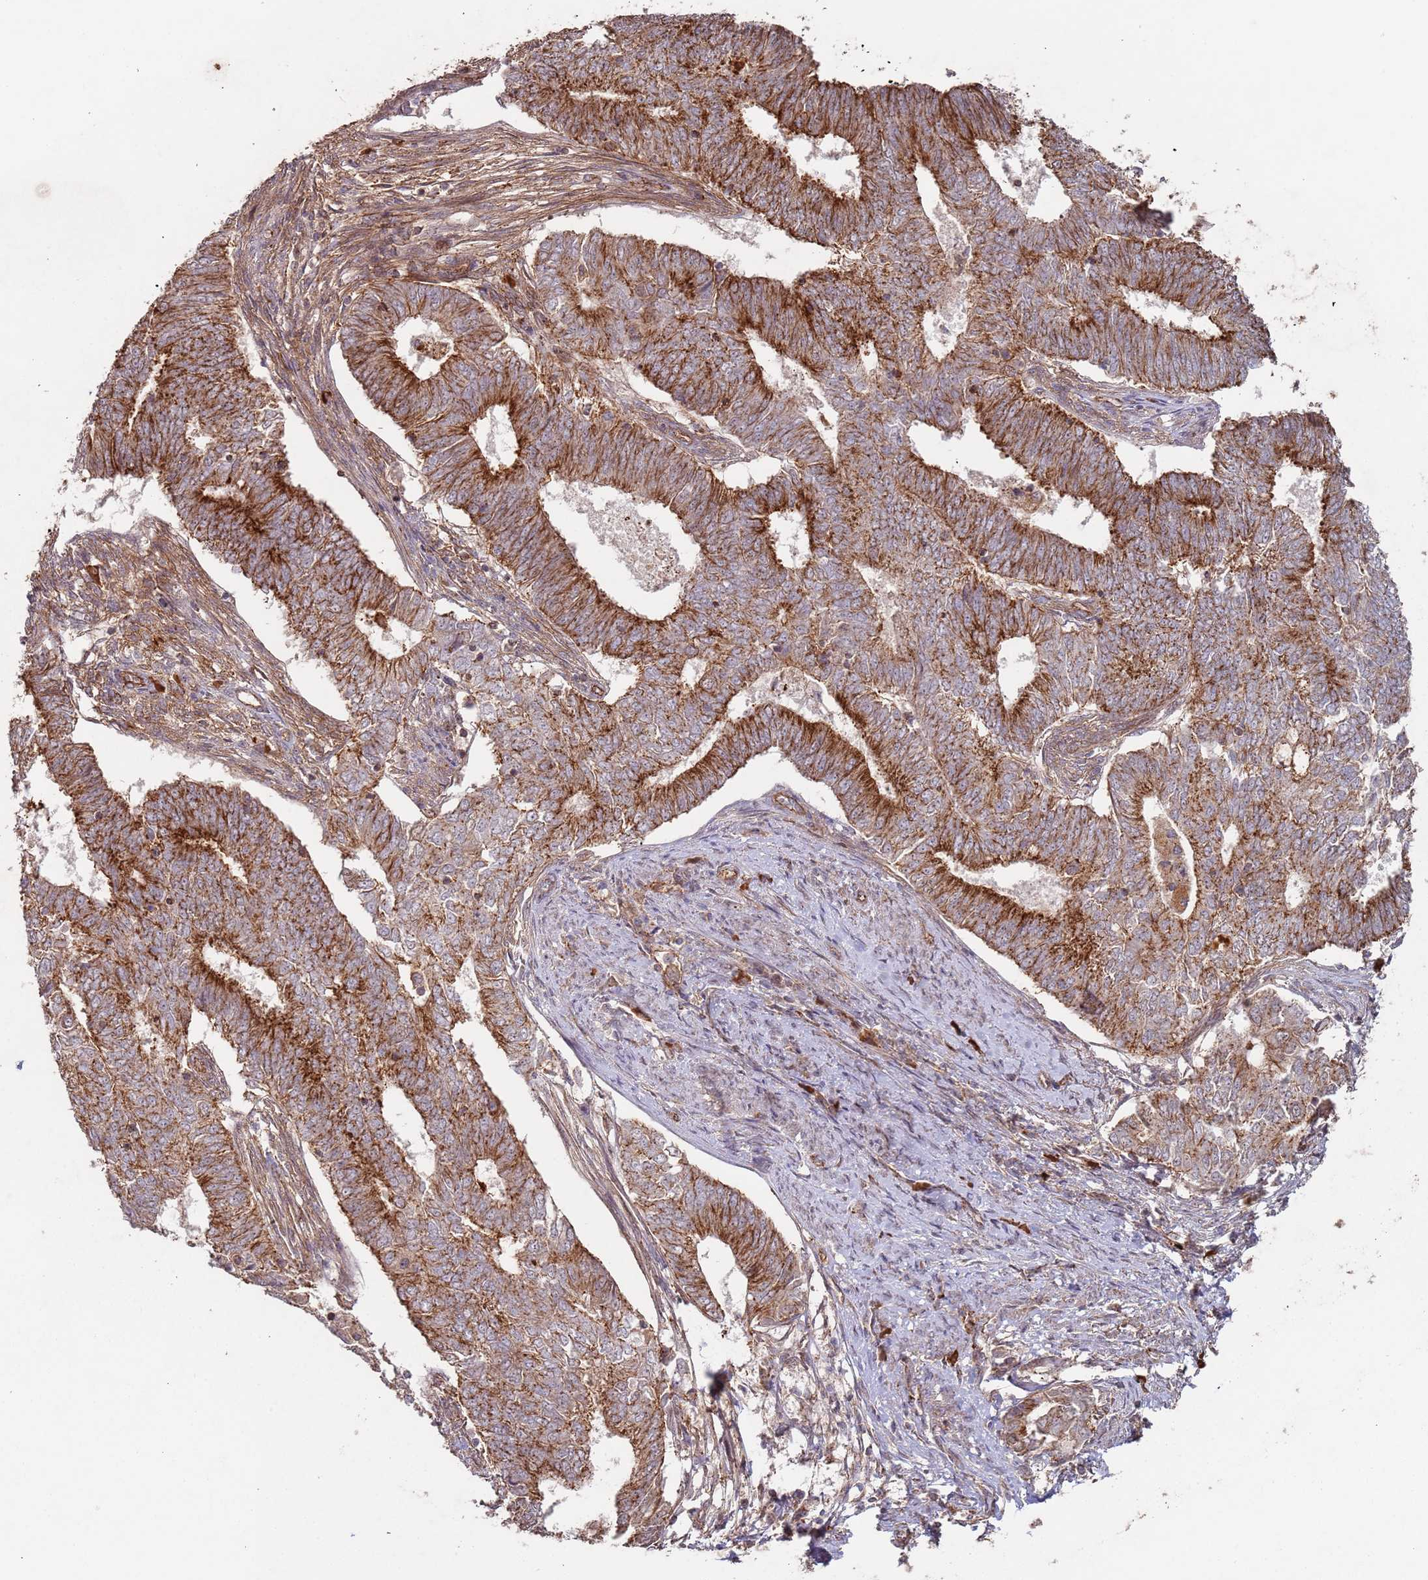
{"staining": {"intensity": "strong", "quantity": ">75%", "location": "cytoplasmic/membranous"}, "tissue": "endometrial cancer", "cell_type": "Tumor cells", "image_type": "cancer", "snomed": [{"axis": "morphology", "description": "Adenocarcinoma, NOS"}, {"axis": "topography", "description": "Endometrium"}], "caption": "Immunohistochemistry (DAB (3,3'-diaminobenzidine)) staining of human endometrial cancer reveals strong cytoplasmic/membranous protein expression in approximately >75% of tumor cells.", "gene": "KANSL1L", "patient": {"sex": "female", "age": 62}}